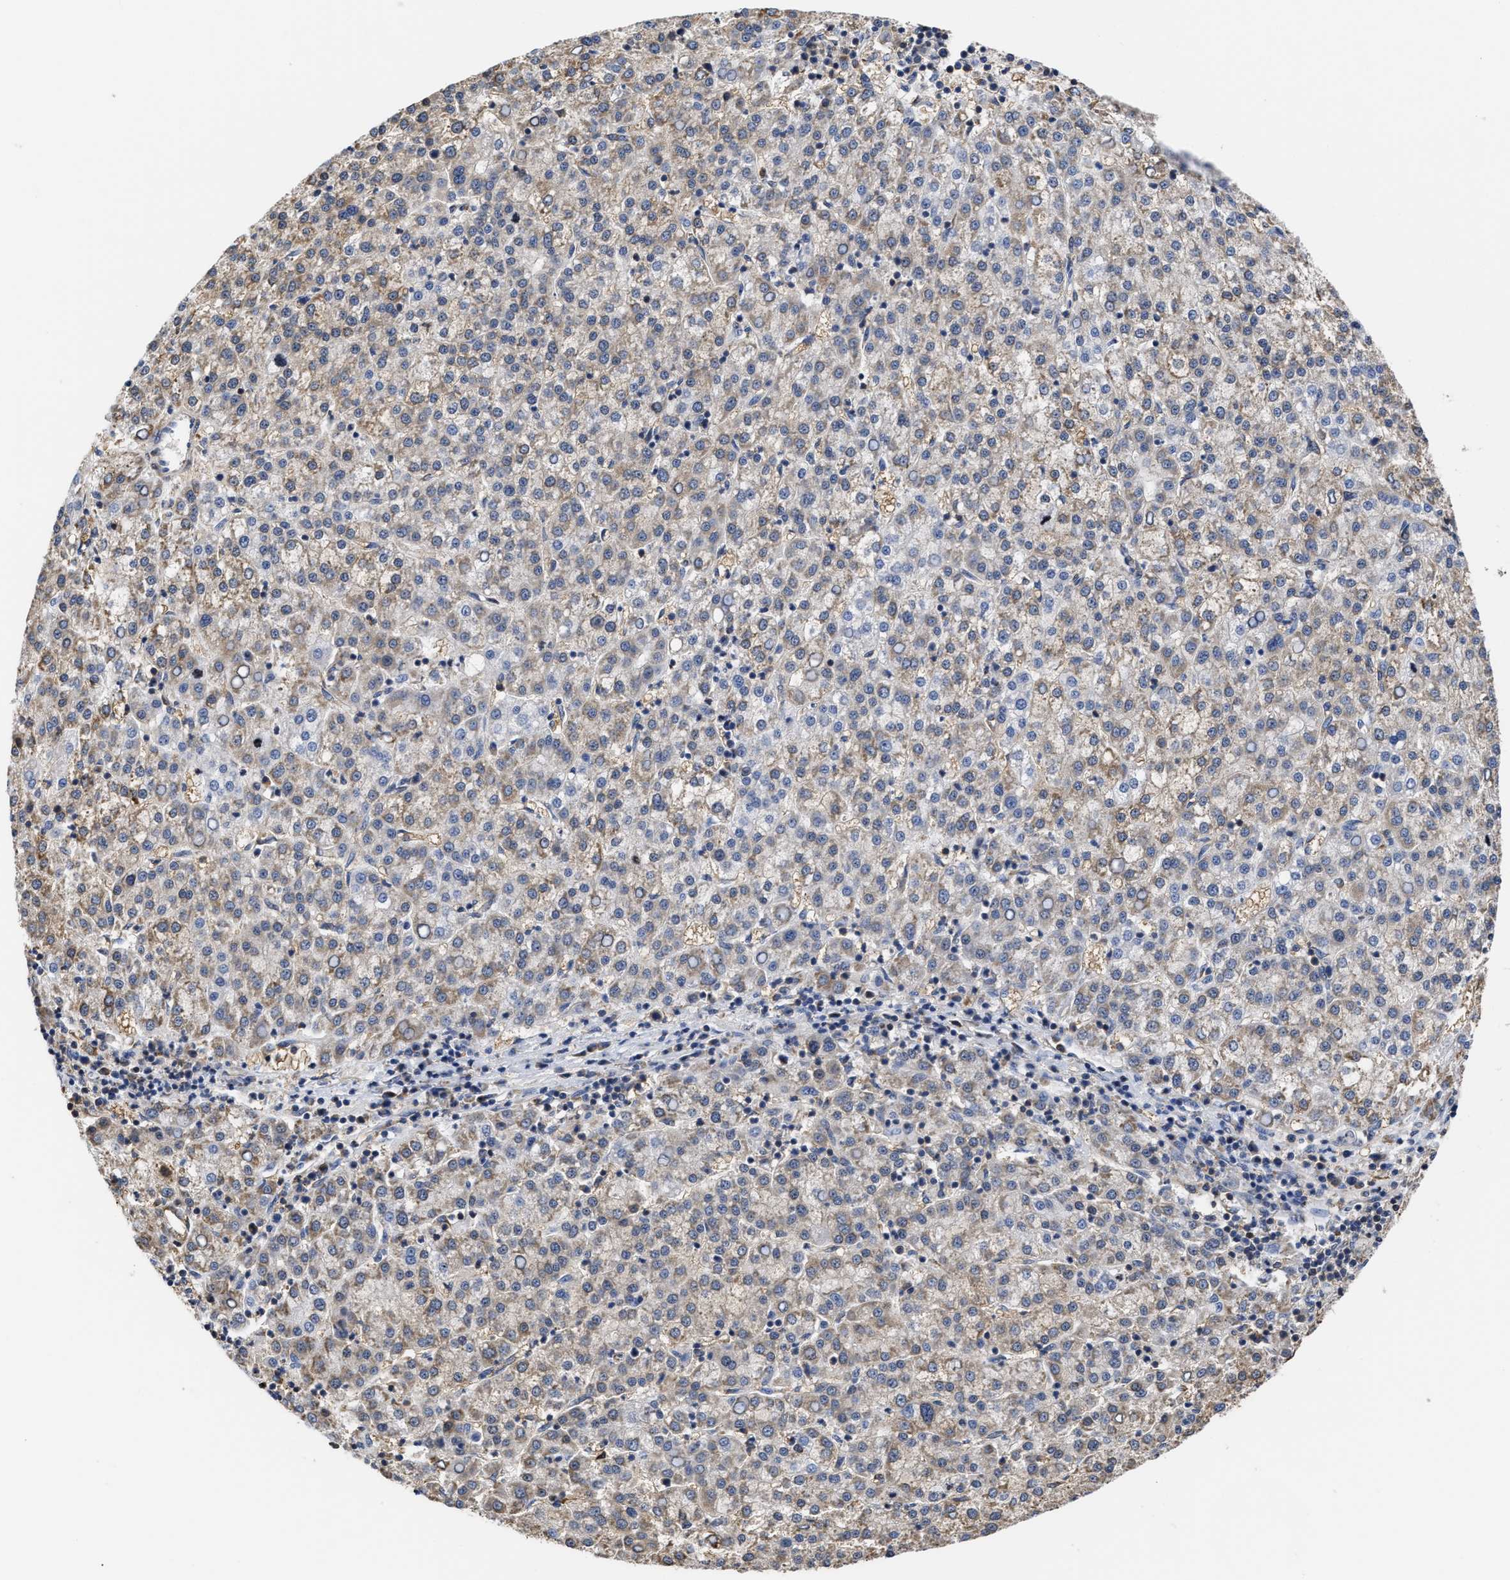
{"staining": {"intensity": "weak", "quantity": "25%-75%", "location": "cytoplasmic/membranous"}, "tissue": "liver cancer", "cell_type": "Tumor cells", "image_type": "cancer", "snomed": [{"axis": "morphology", "description": "Carcinoma, Hepatocellular, NOS"}, {"axis": "topography", "description": "Liver"}], "caption": "Hepatocellular carcinoma (liver) was stained to show a protein in brown. There is low levels of weak cytoplasmic/membranous expression in approximately 25%-75% of tumor cells. The protein of interest is shown in brown color, while the nuclei are stained blue.", "gene": "KLHDC1", "patient": {"sex": "female", "age": 58}}